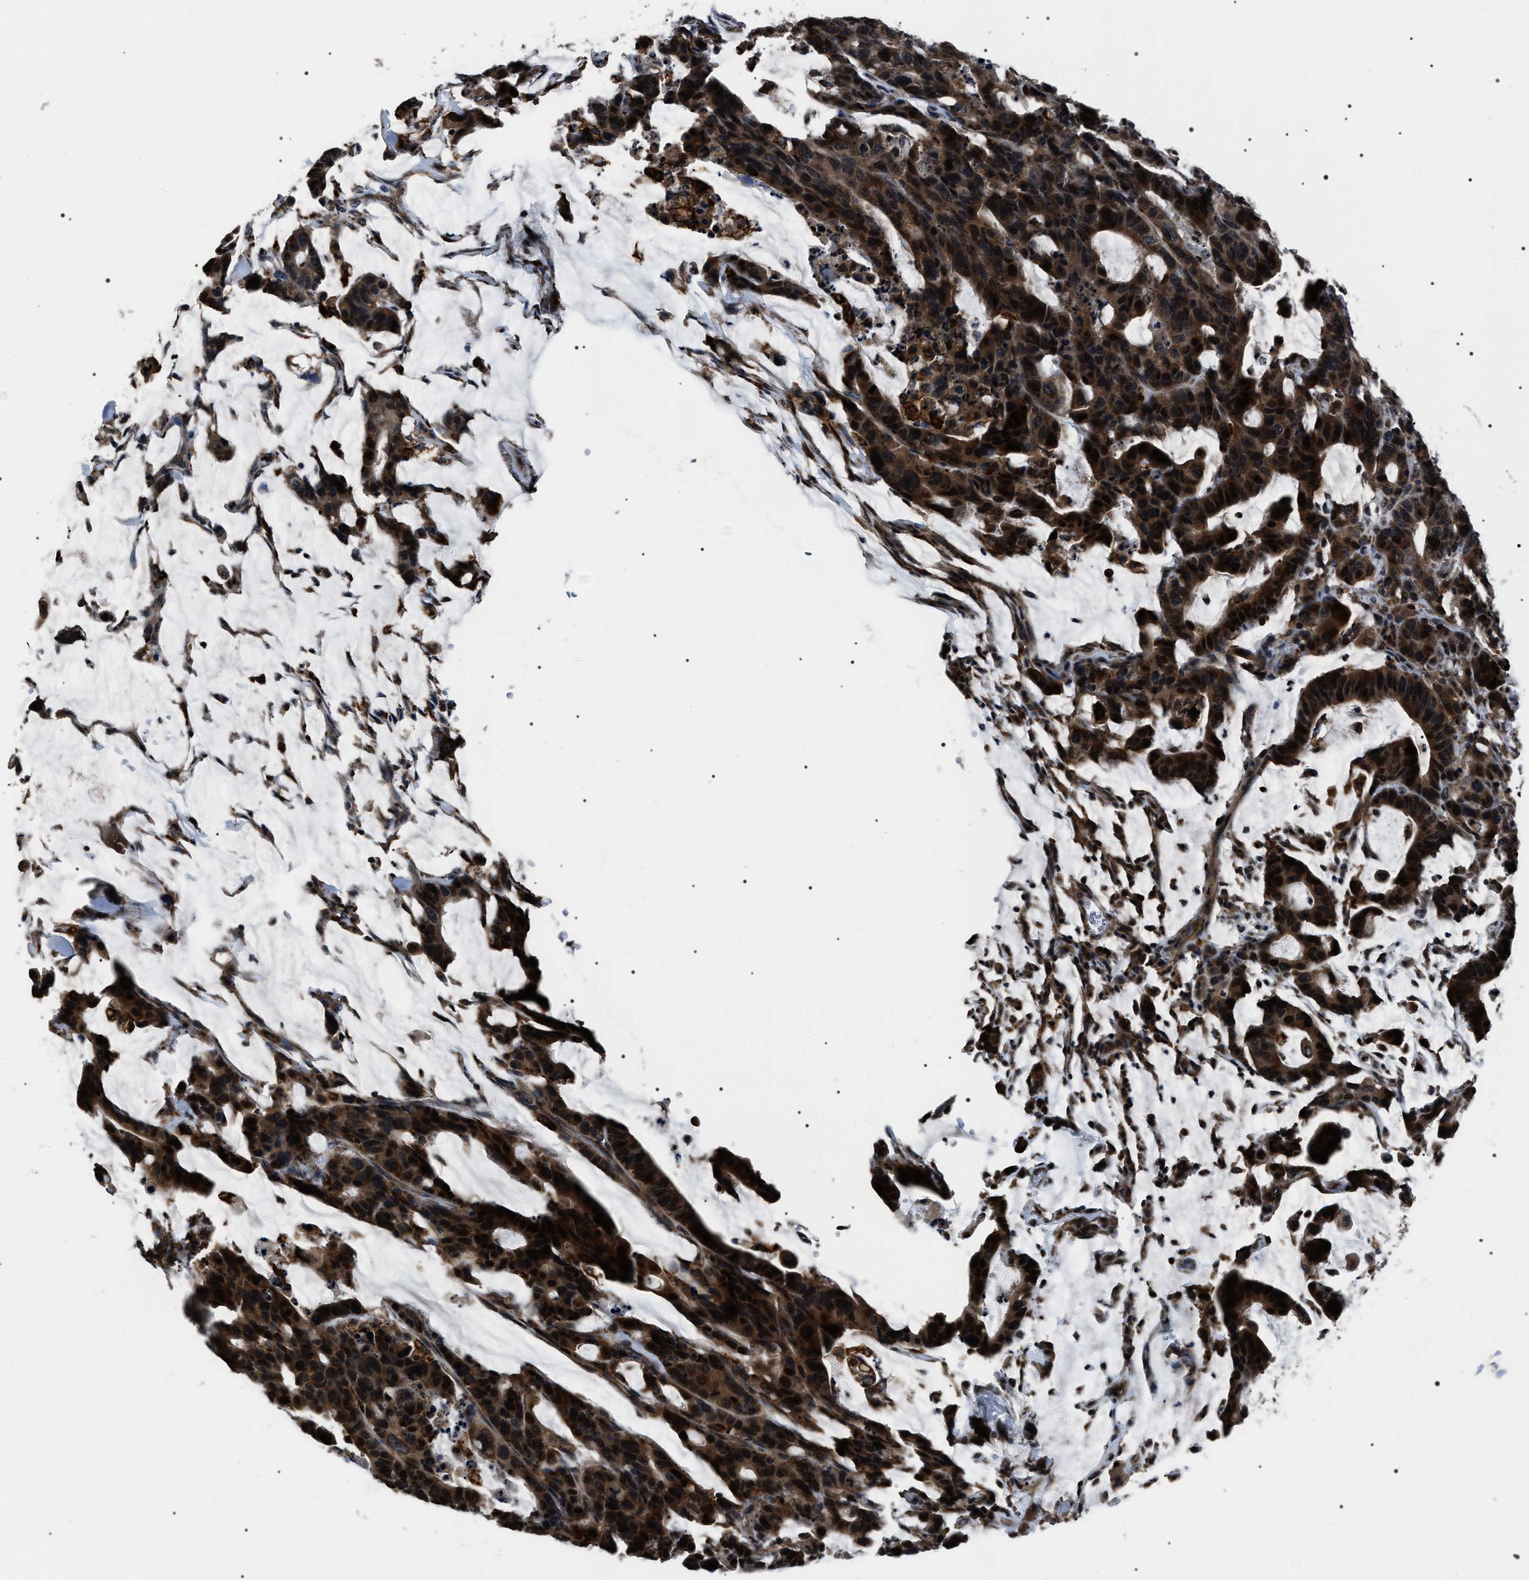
{"staining": {"intensity": "strong", "quantity": ">75%", "location": "cytoplasmic/membranous,nuclear"}, "tissue": "colorectal cancer", "cell_type": "Tumor cells", "image_type": "cancer", "snomed": [{"axis": "morphology", "description": "Adenocarcinoma, NOS"}, {"axis": "topography", "description": "Colon"}], "caption": "Immunohistochemistry (DAB (3,3'-diaminobenzidine)) staining of human adenocarcinoma (colorectal) displays strong cytoplasmic/membranous and nuclear protein positivity in approximately >75% of tumor cells.", "gene": "SIPA1", "patient": {"sex": "male", "age": 76}}